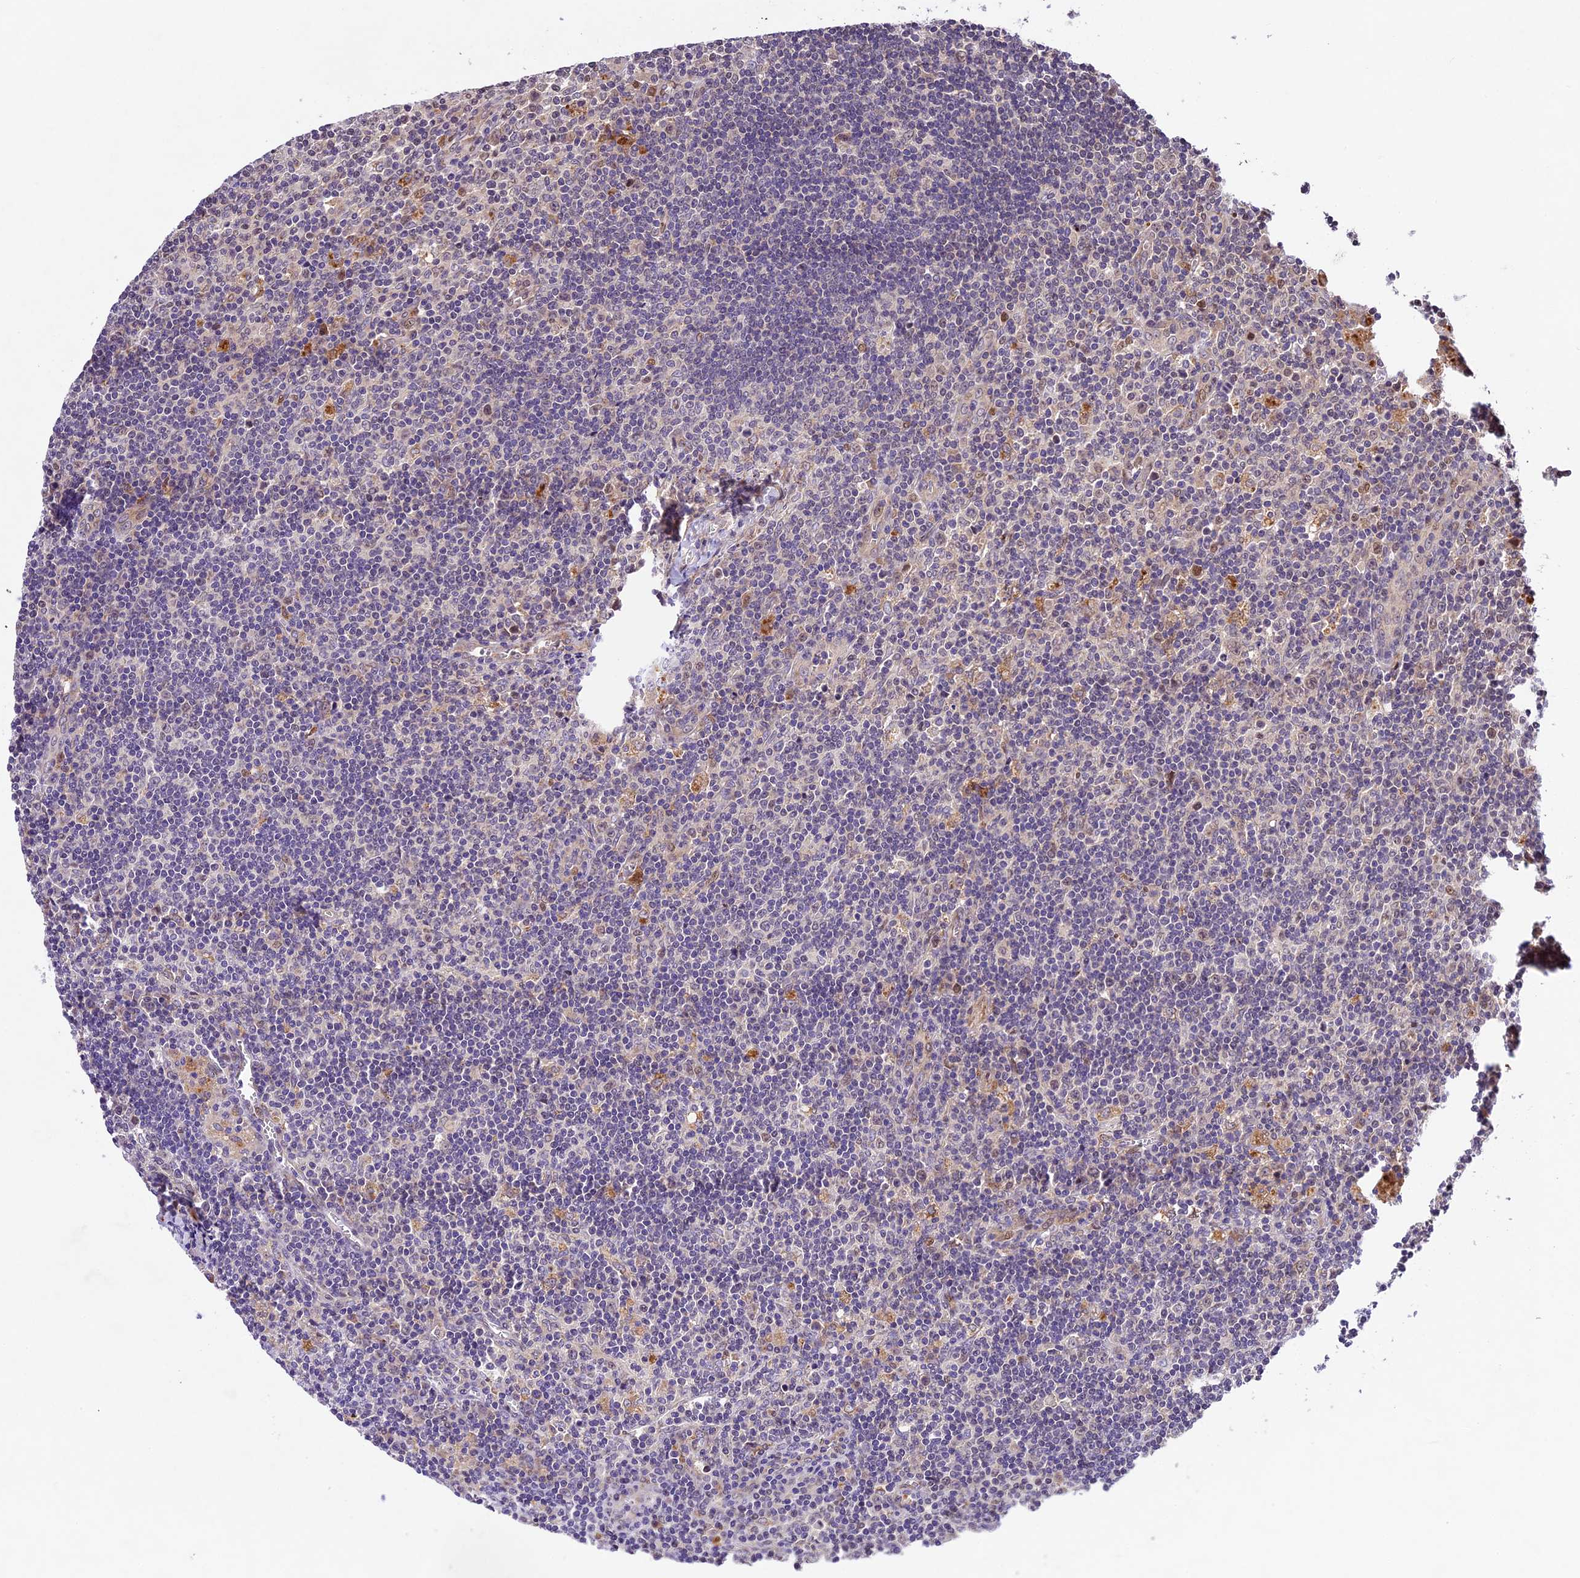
{"staining": {"intensity": "moderate", "quantity": "<25%", "location": "nuclear"}, "tissue": "lymph node", "cell_type": "Germinal center cells", "image_type": "normal", "snomed": [{"axis": "morphology", "description": "Normal tissue, NOS"}, {"axis": "topography", "description": "Lymph node"}], "caption": "Immunohistochemistry (IHC) photomicrograph of normal lymph node: human lymph node stained using immunohistochemistry demonstrates low levels of moderate protein expression localized specifically in the nuclear of germinal center cells, appearing as a nuclear brown color.", "gene": "CCSER1", "patient": {"sex": "male", "age": 58}}